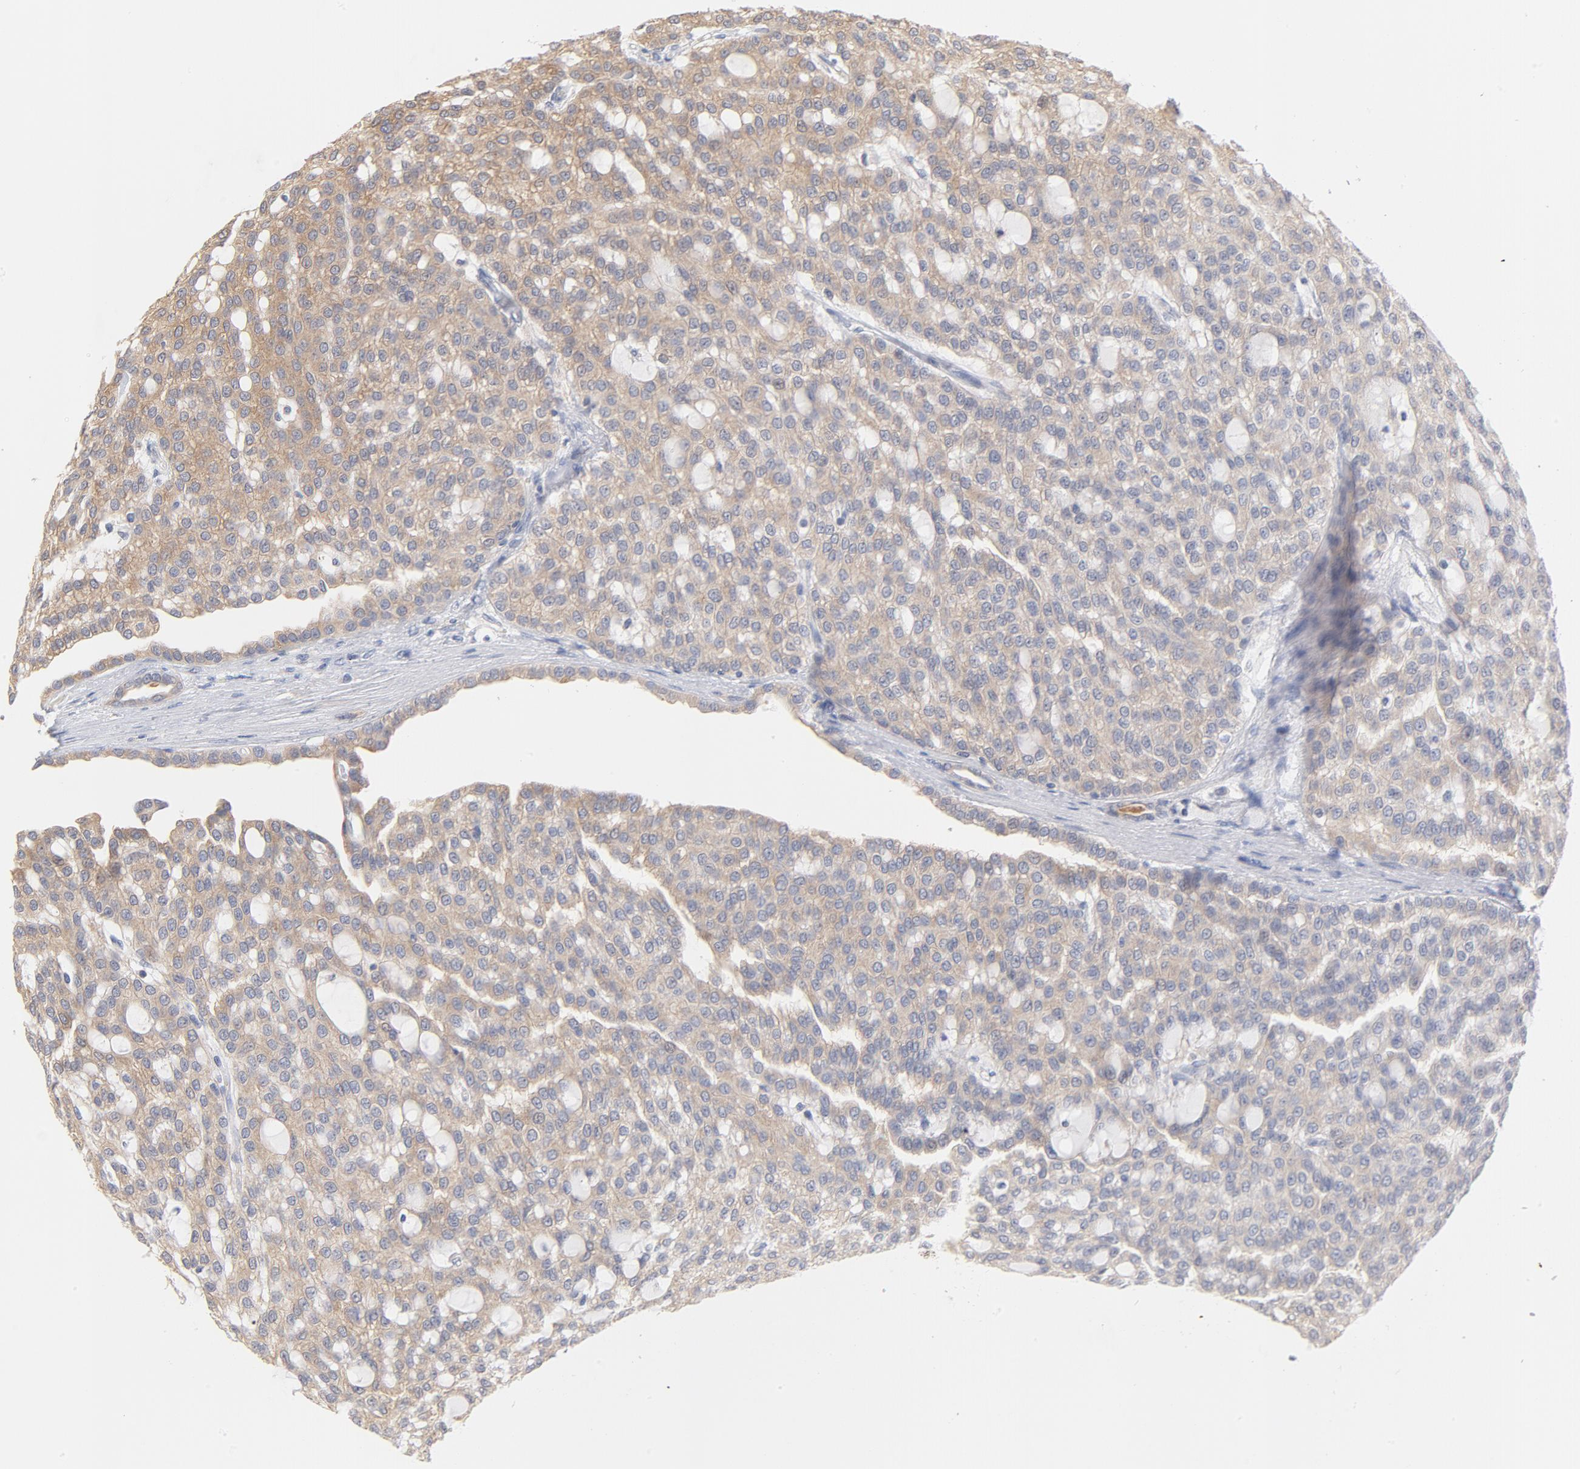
{"staining": {"intensity": "weak", "quantity": ">75%", "location": "cytoplasmic/membranous"}, "tissue": "renal cancer", "cell_type": "Tumor cells", "image_type": "cancer", "snomed": [{"axis": "morphology", "description": "Adenocarcinoma, NOS"}, {"axis": "topography", "description": "Kidney"}], "caption": "Tumor cells reveal weak cytoplasmic/membranous positivity in about >75% of cells in renal cancer.", "gene": "SETD3", "patient": {"sex": "male", "age": 63}}